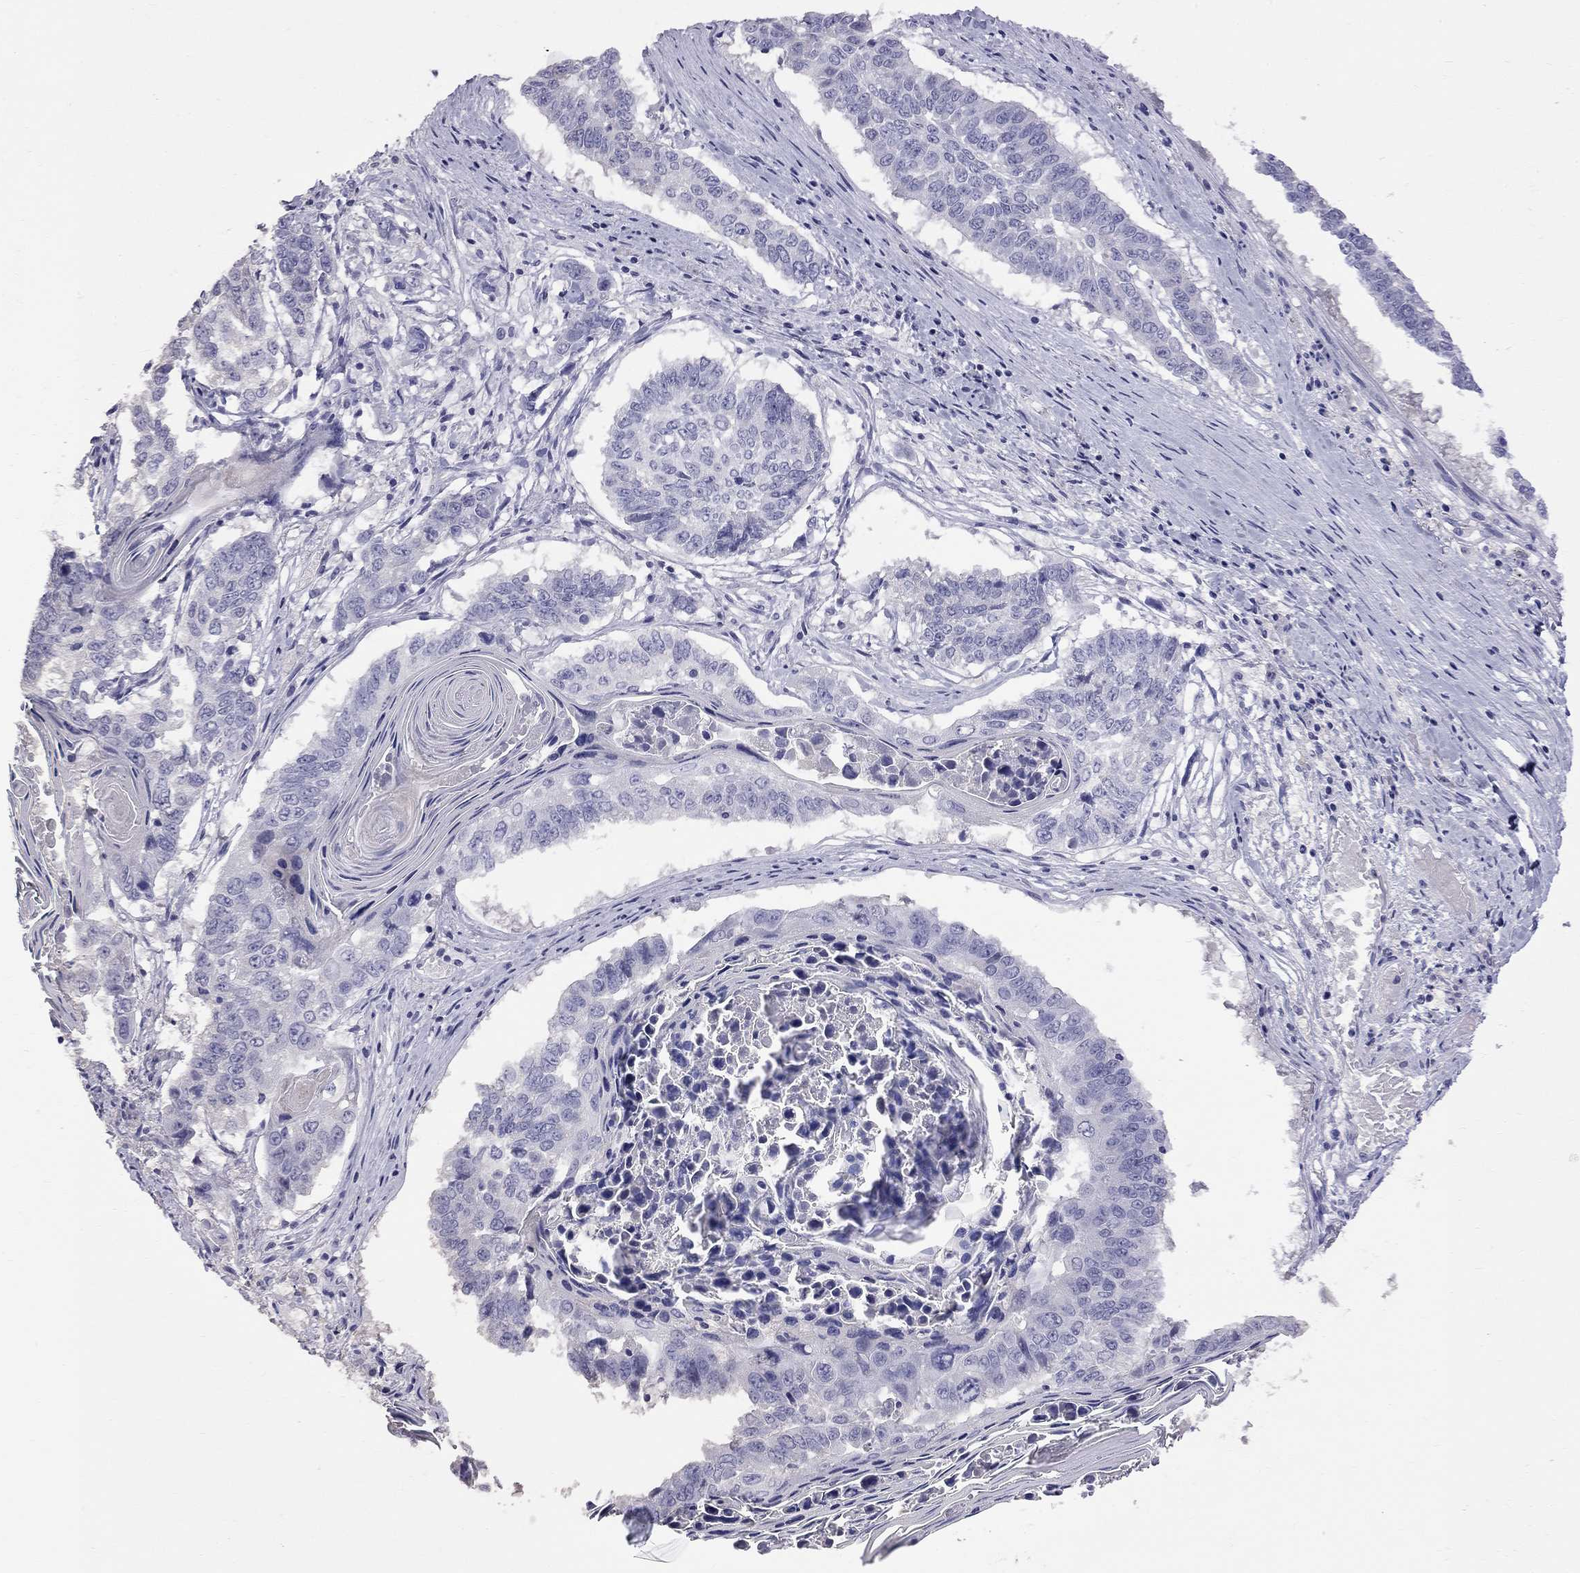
{"staining": {"intensity": "negative", "quantity": "none", "location": "none"}, "tissue": "lung cancer", "cell_type": "Tumor cells", "image_type": "cancer", "snomed": [{"axis": "morphology", "description": "Squamous cell carcinoma, NOS"}, {"axis": "topography", "description": "Lung"}], "caption": "There is no significant expression in tumor cells of lung cancer (squamous cell carcinoma).", "gene": "CFAP91", "patient": {"sex": "male", "age": 73}}